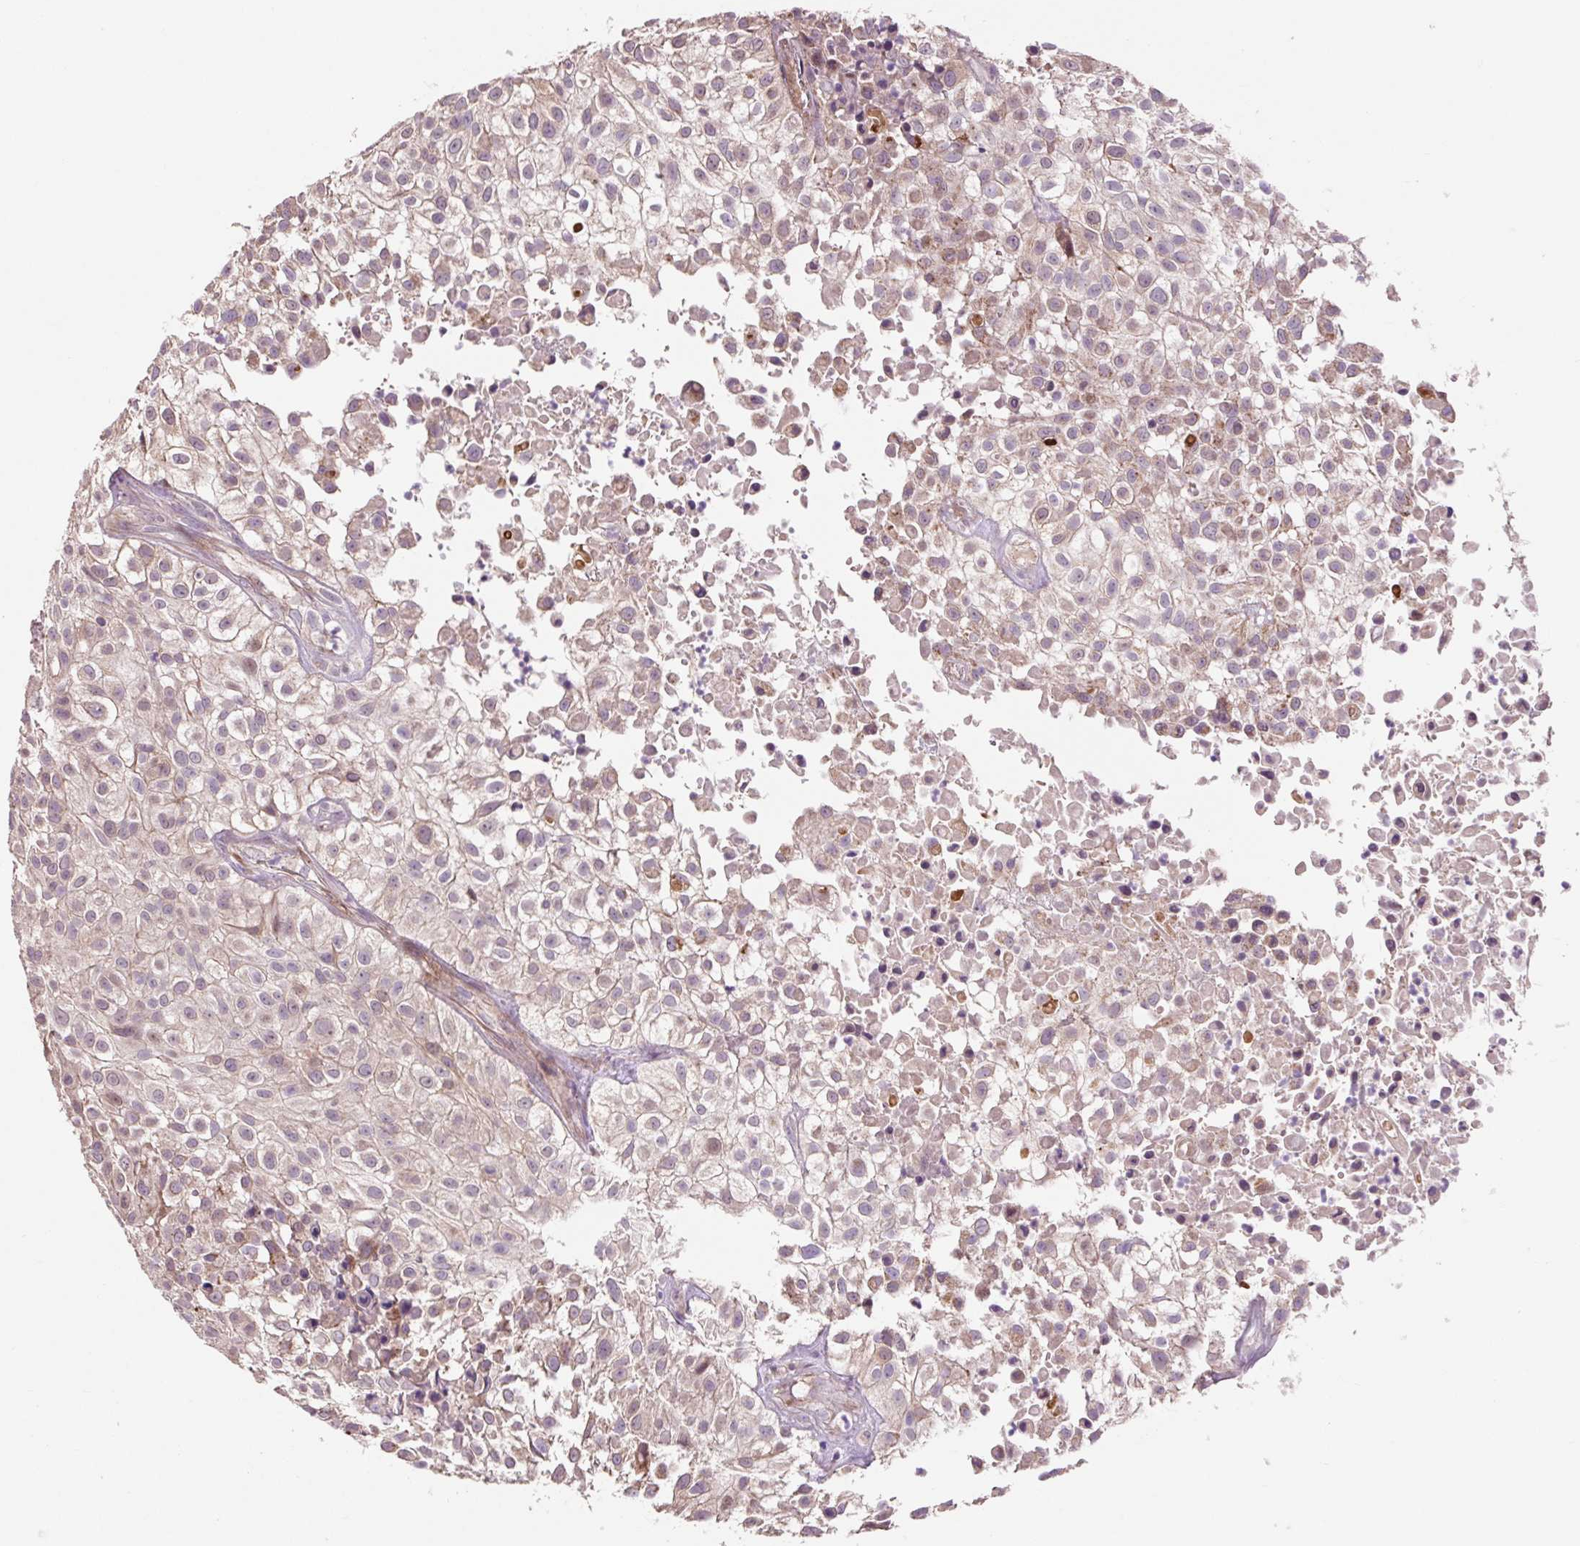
{"staining": {"intensity": "weak", "quantity": ">75%", "location": "cytoplasmic/membranous"}, "tissue": "urothelial cancer", "cell_type": "Tumor cells", "image_type": "cancer", "snomed": [{"axis": "morphology", "description": "Urothelial carcinoma, High grade"}, {"axis": "topography", "description": "Urinary bladder"}], "caption": "Immunohistochemical staining of human urothelial carcinoma (high-grade) shows low levels of weak cytoplasmic/membranous protein expression in about >75% of tumor cells.", "gene": "PRIMPOL", "patient": {"sex": "male", "age": 56}}